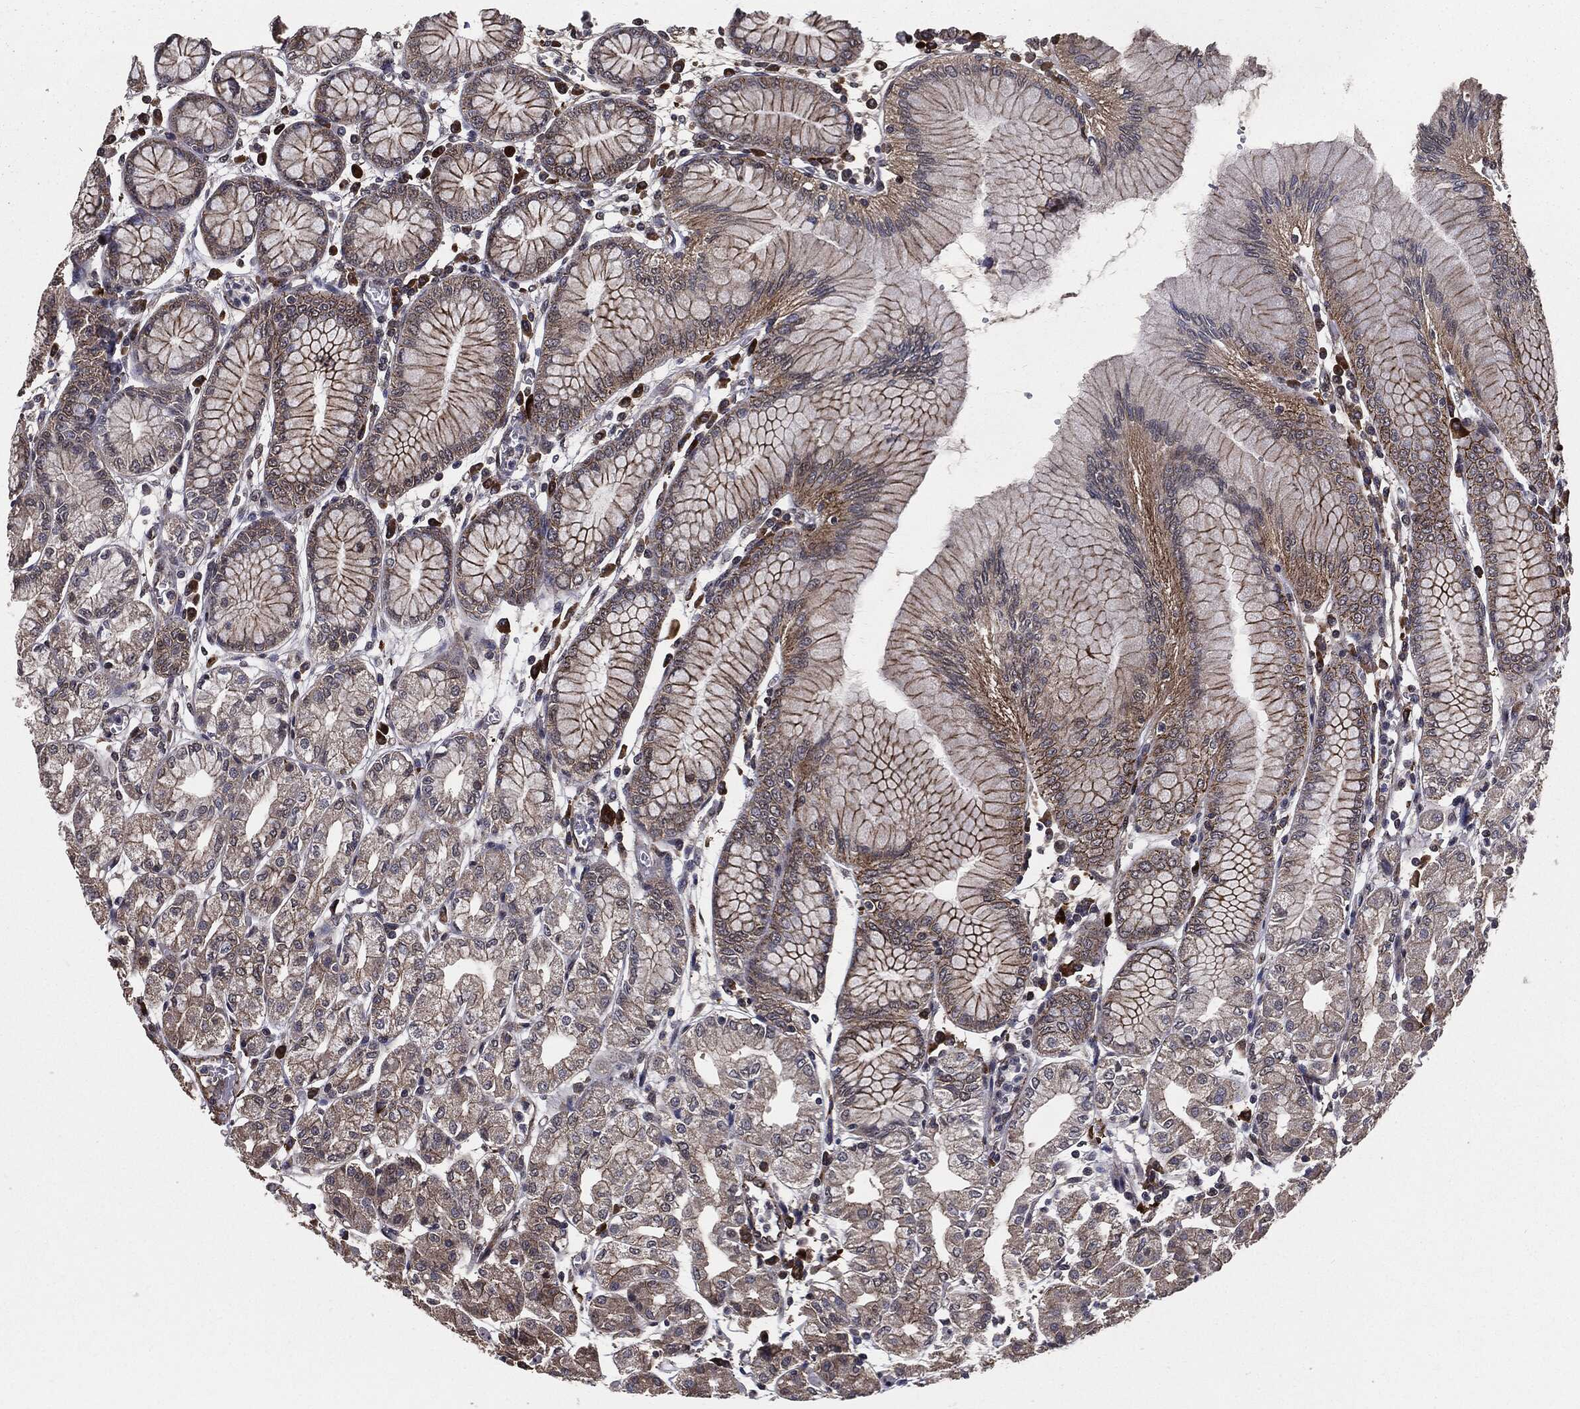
{"staining": {"intensity": "strong", "quantity": "<25%", "location": "cytoplasmic/membranous"}, "tissue": "stomach", "cell_type": "Glandular cells", "image_type": "normal", "snomed": [{"axis": "morphology", "description": "Normal tissue, NOS"}, {"axis": "topography", "description": "Skeletal muscle"}, {"axis": "topography", "description": "Stomach"}], "caption": "Strong cytoplasmic/membranous expression for a protein is identified in about <25% of glandular cells of benign stomach using IHC.", "gene": "PTPA", "patient": {"sex": "female", "age": 57}}